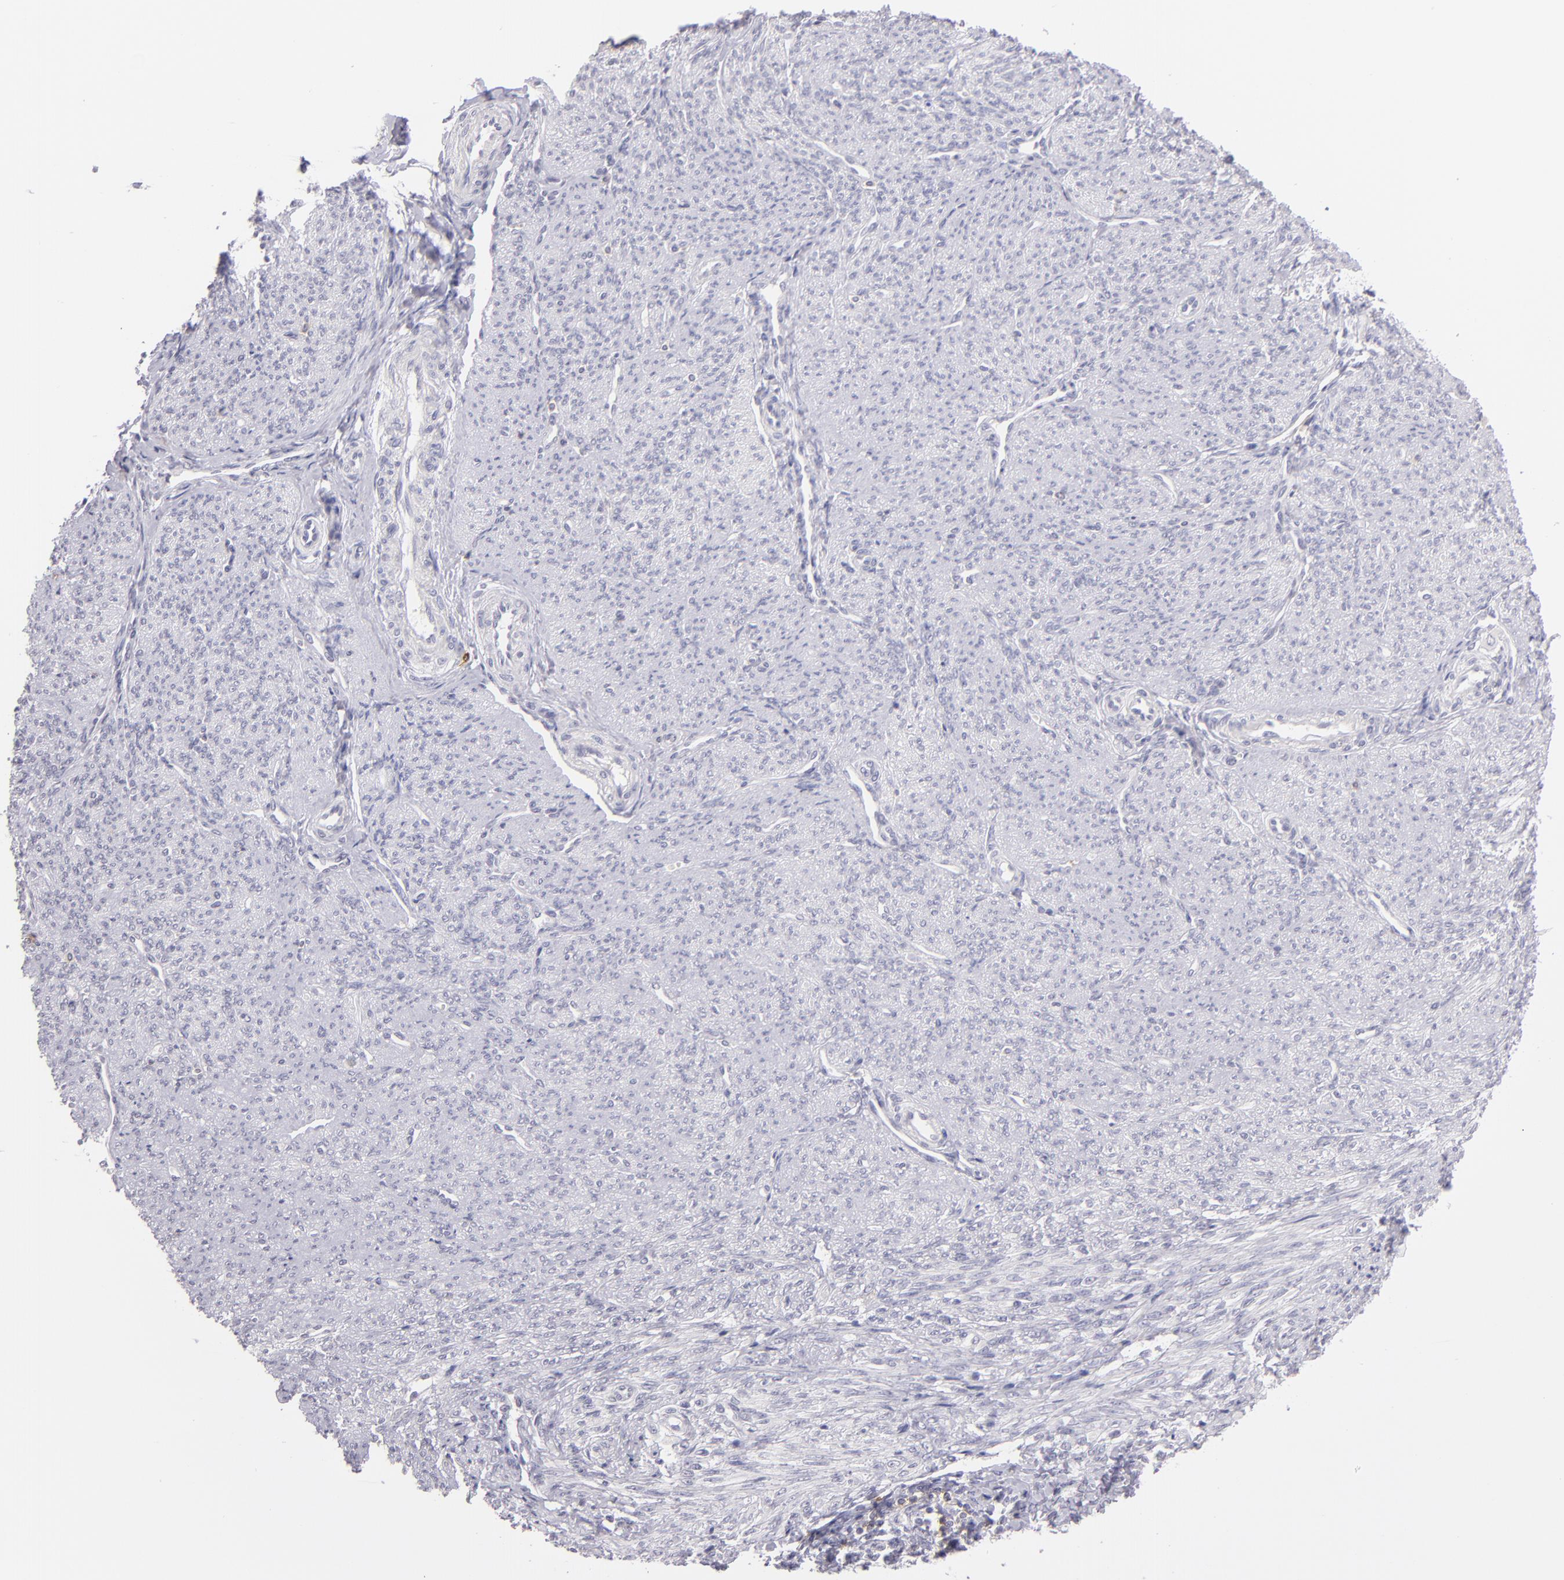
{"staining": {"intensity": "negative", "quantity": "none", "location": "none"}, "tissue": "smooth muscle", "cell_type": "Smooth muscle cells", "image_type": "normal", "snomed": [{"axis": "morphology", "description": "Normal tissue, NOS"}, {"axis": "topography", "description": "Cervix"}, {"axis": "topography", "description": "Endometrium"}], "caption": "There is no significant positivity in smooth muscle cells of smooth muscle. (DAB (3,3'-diaminobenzidine) IHC visualized using brightfield microscopy, high magnification).", "gene": "IL2RA", "patient": {"sex": "female", "age": 65}}